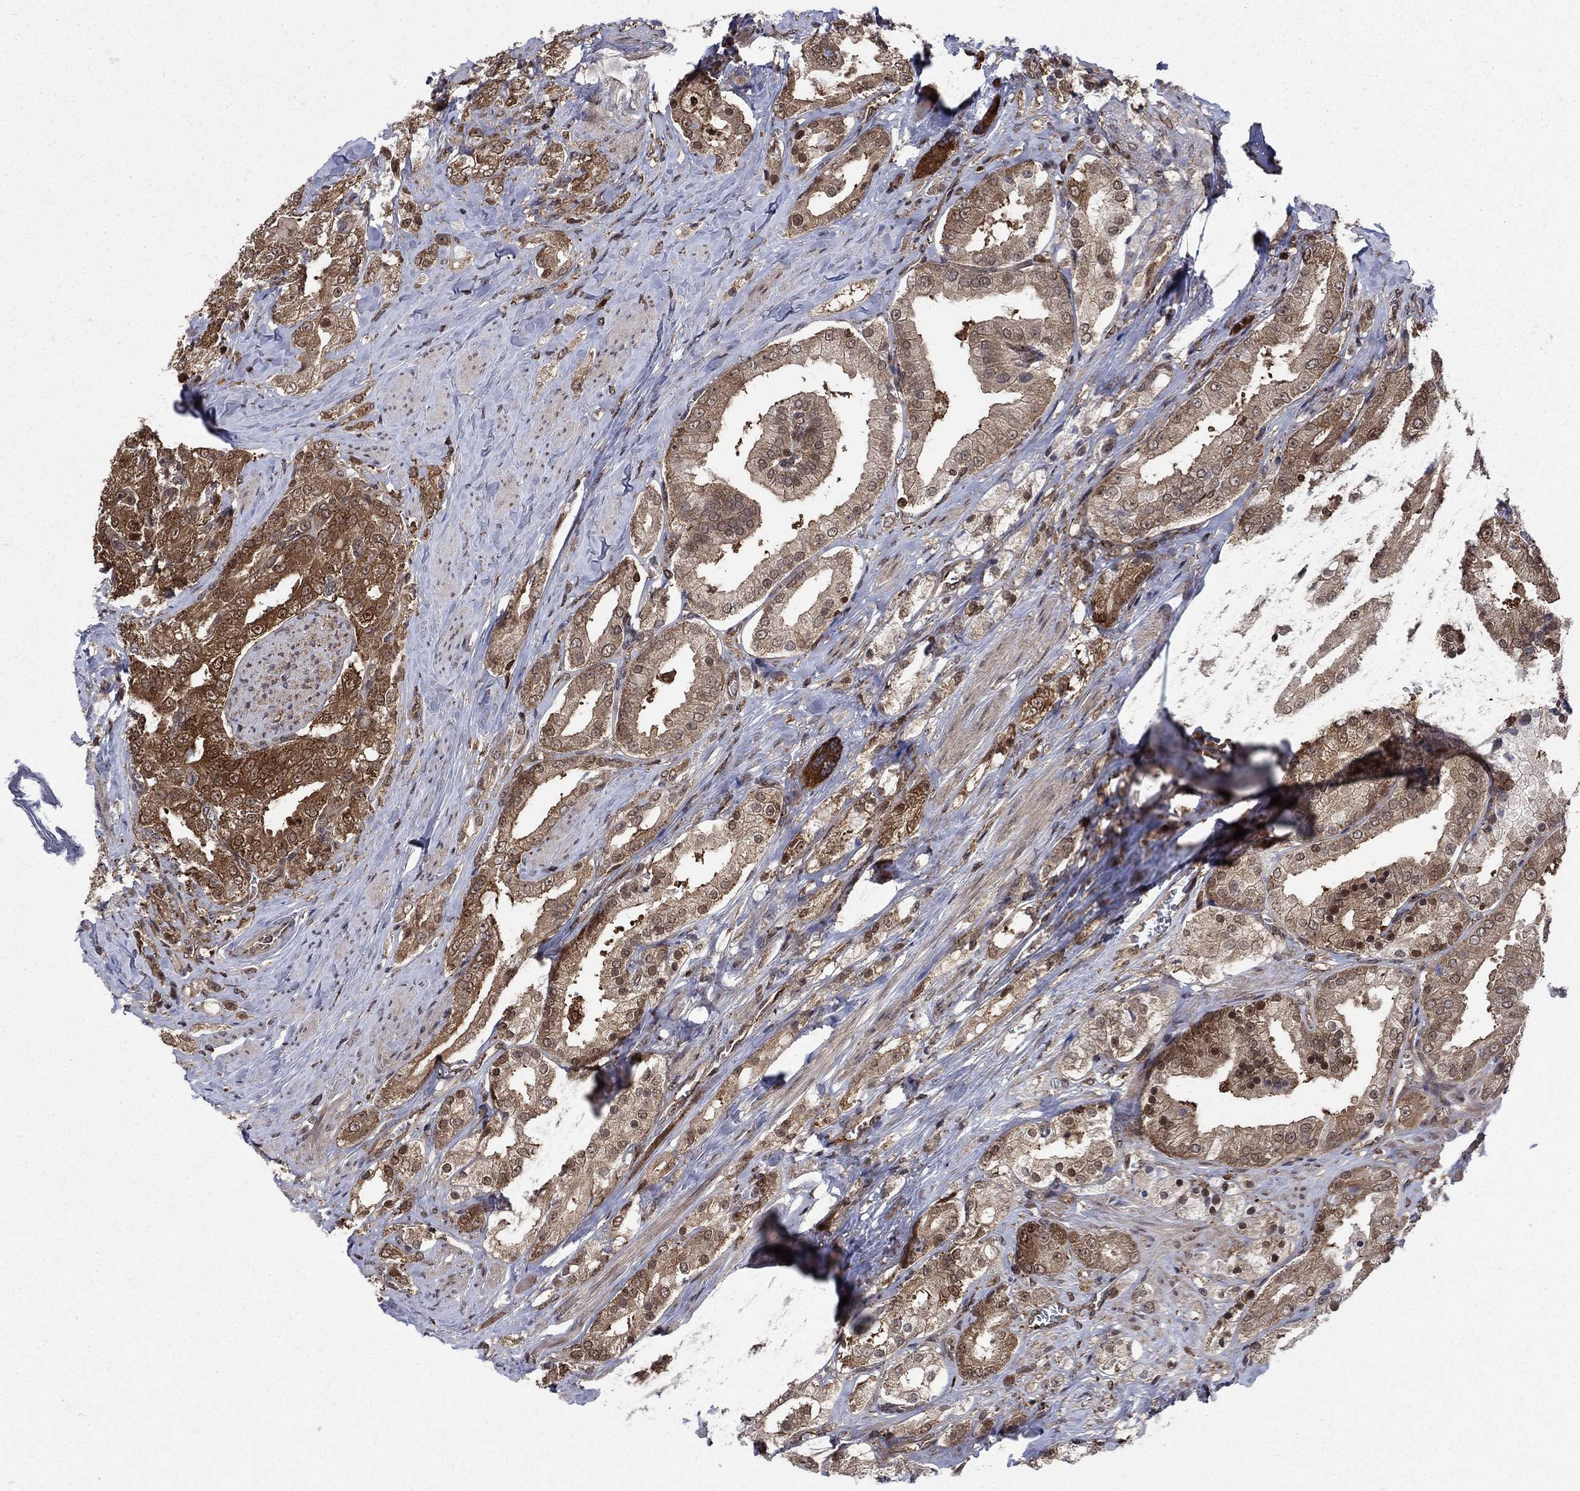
{"staining": {"intensity": "strong", "quantity": ">75%", "location": "cytoplasmic/membranous"}, "tissue": "prostate cancer", "cell_type": "Tumor cells", "image_type": "cancer", "snomed": [{"axis": "morphology", "description": "Adenocarcinoma, NOS"}, {"axis": "topography", "description": "Prostate and seminal vesicle, NOS"}, {"axis": "topography", "description": "Prostate"}], "caption": "Immunohistochemistry (IHC) (DAB) staining of prostate adenocarcinoma demonstrates strong cytoplasmic/membranous protein positivity in approximately >75% of tumor cells.", "gene": "CACYBP", "patient": {"sex": "male", "age": 67}}